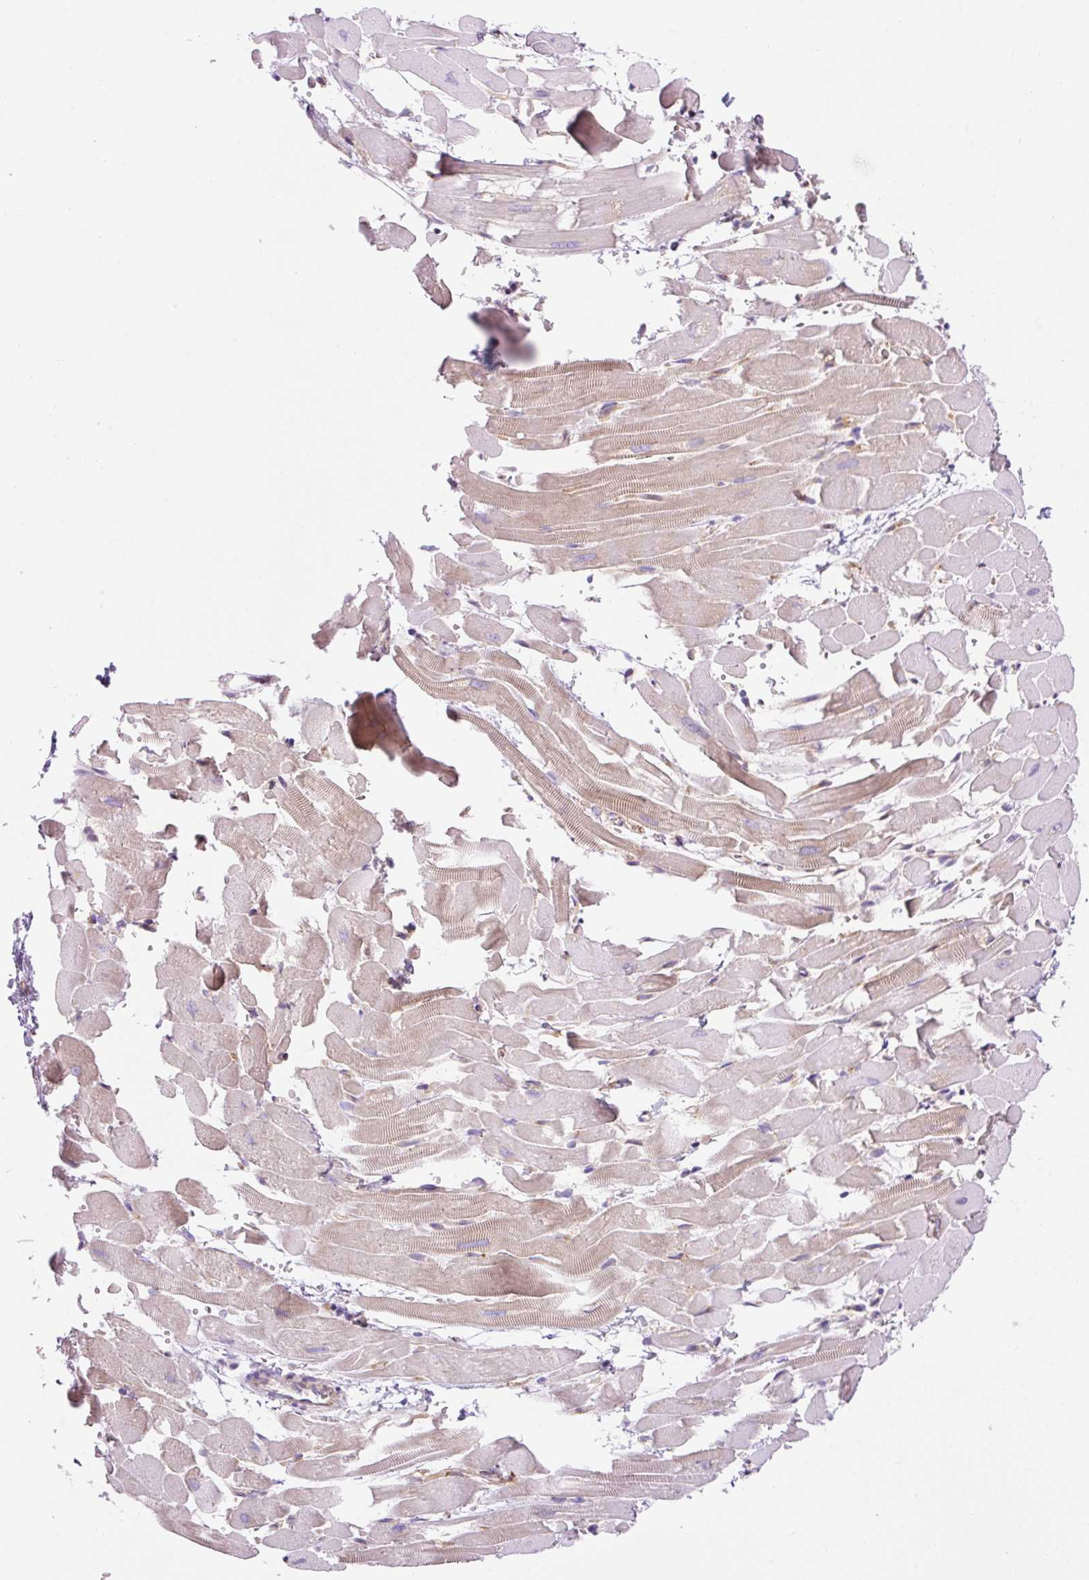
{"staining": {"intensity": "moderate", "quantity": "25%-75%", "location": "cytoplasmic/membranous"}, "tissue": "heart muscle", "cell_type": "Cardiomyocytes", "image_type": "normal", "snomed": [{"axis": "morphology", "description": "Normal tissue, NOS"}, {"axis": "topography", "description": "Heart"}], "caption": "Cardiomyocytes display medium levels of moderate cytoplasmic/membranous positivity in about 25%-75% of cells in normal heart muscle.", "gene": "DNM2", "patient": {"sex": "male", "age": 37}}